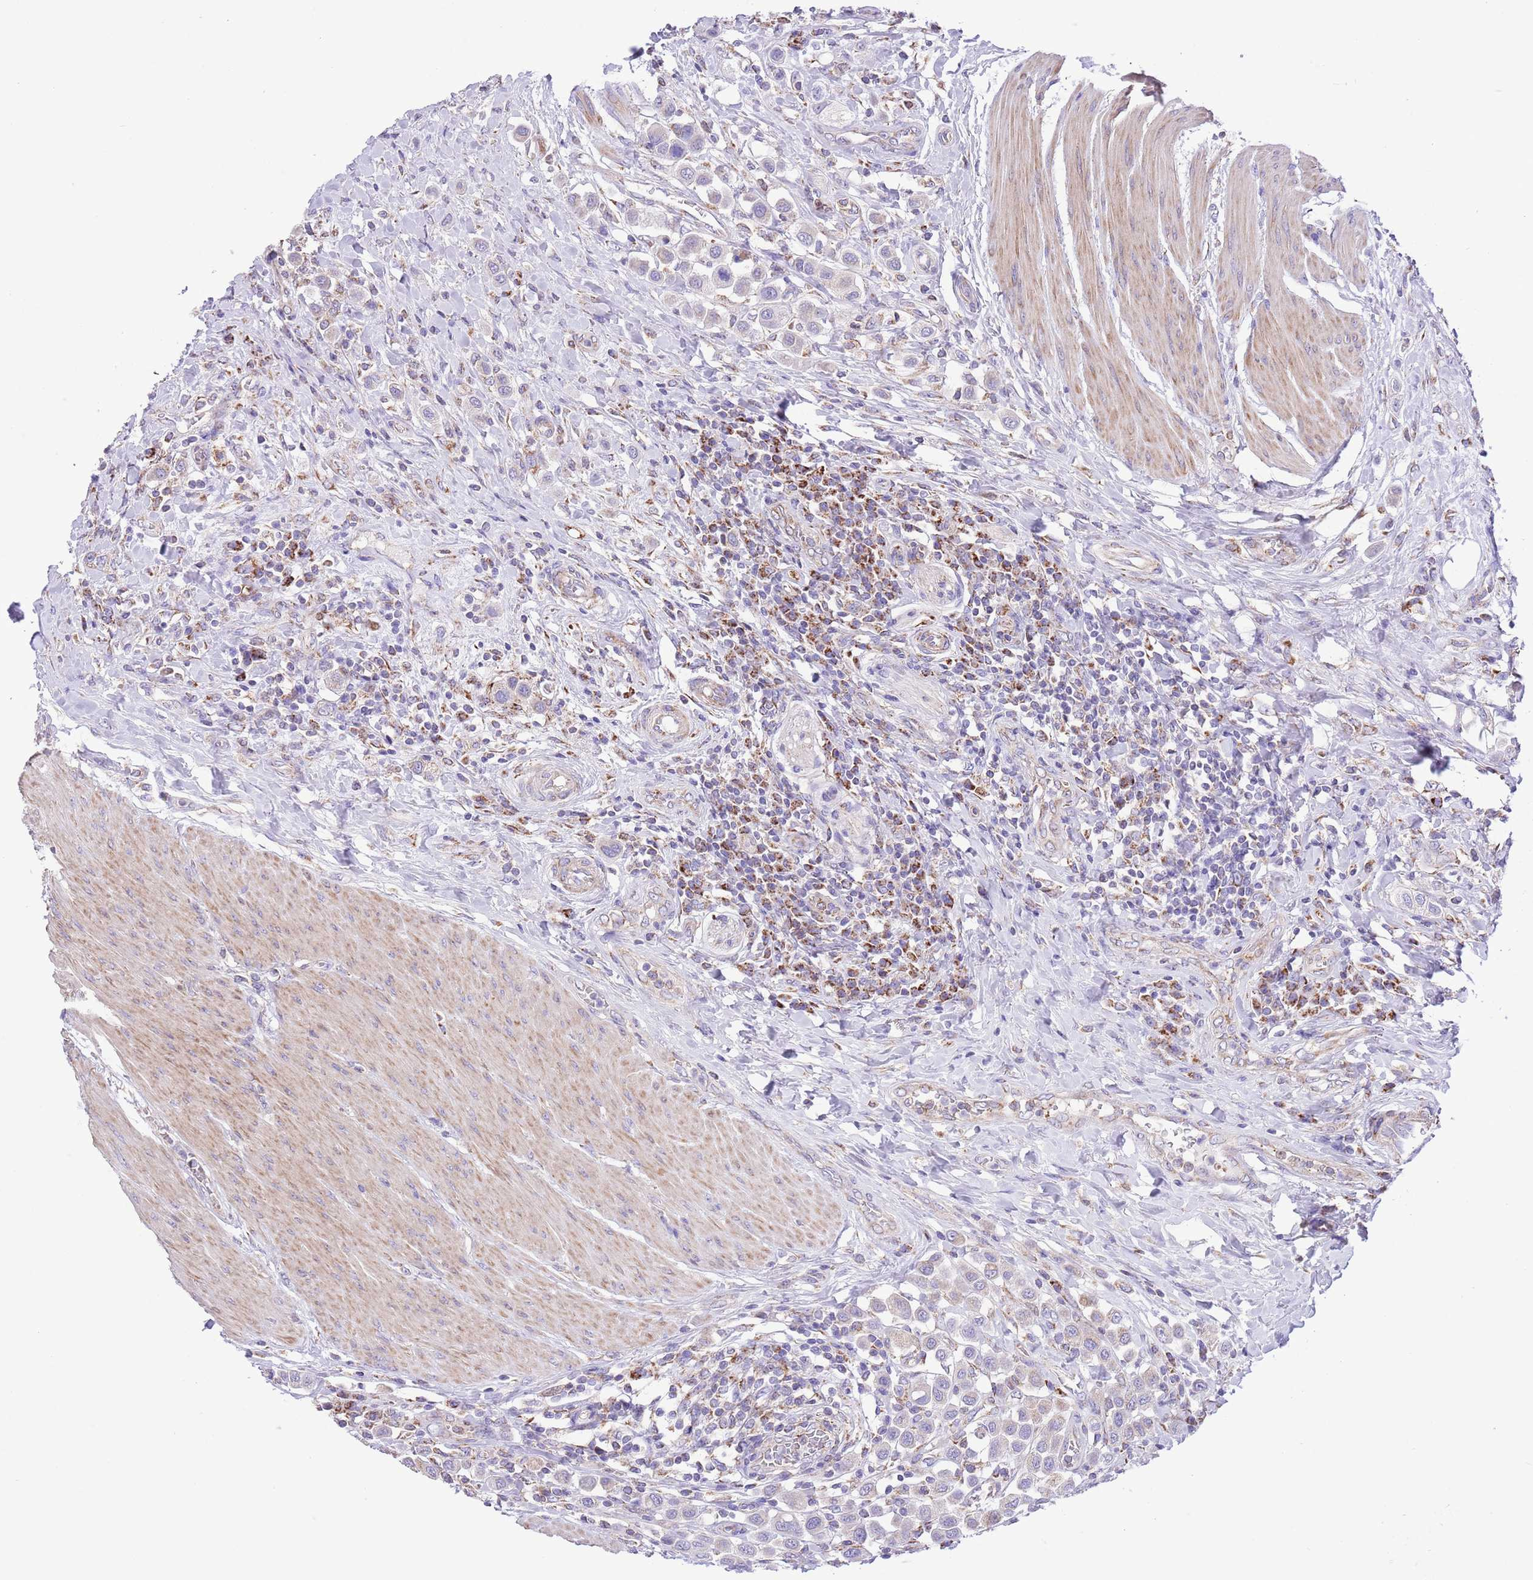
{"staining": {"intensity": "negative", "quantity": "none", "location": "none"}, "tissue": "urothelial cancer", "cell_type": "Tumor cells", "image_type": "cancer", "snomed": [{"axis": "morphology", "description": "Urothelial carcinoma, High grade"}, {"axis": "topography", "description": "Urinary bladder"}], "caption": "Tumor cells are negative for protein expression in human urothelial carcinoma (high-grade).", "gene": "SS18L2", "patient": {"sex": "male", "age": 50}}